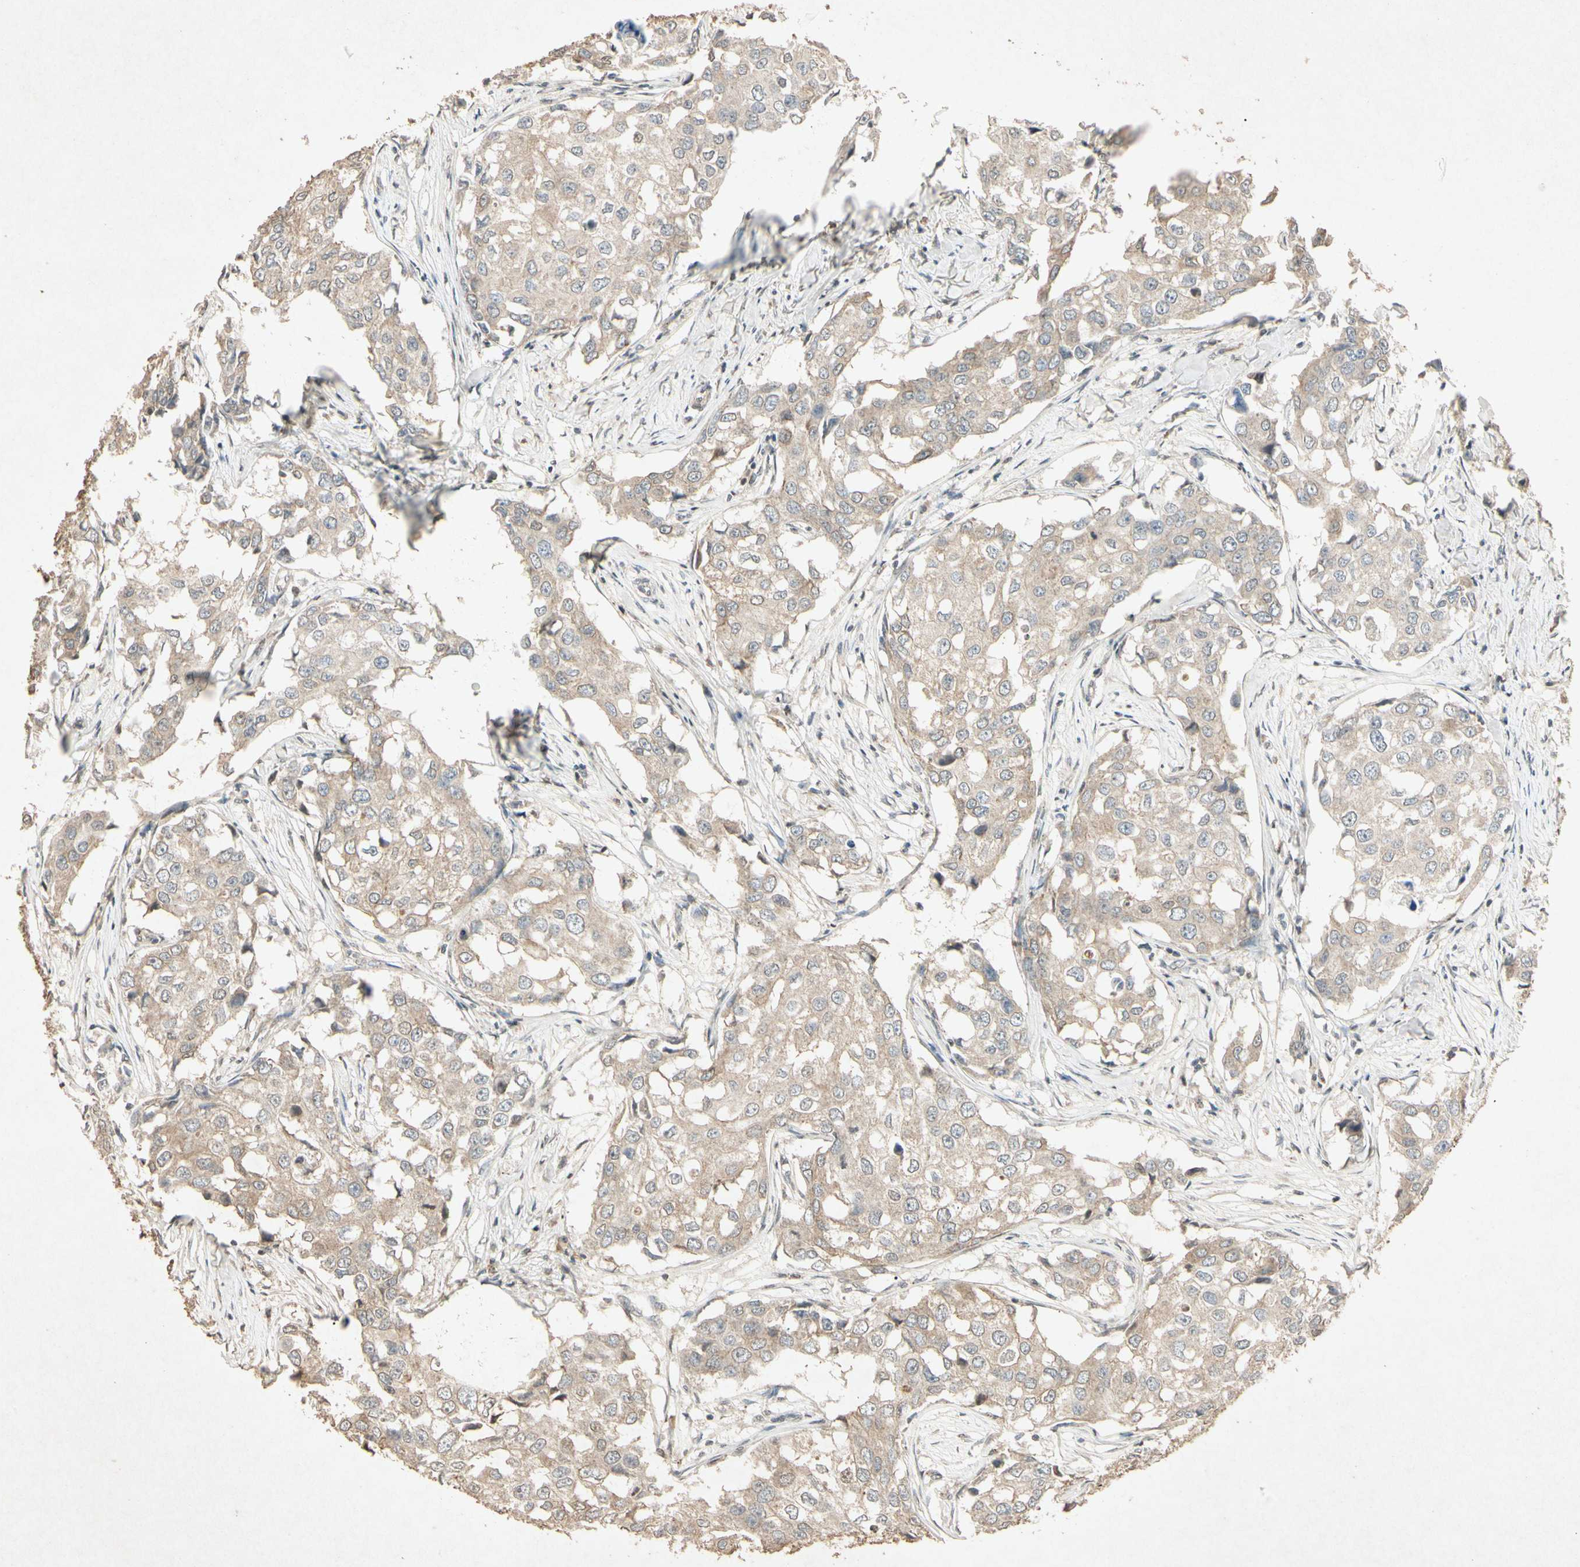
{"staining": {"intensity": "weak", "quantity": ">75%", "location": "cytoplasmic/membranous"}, "tissue": "breast cancer", "cell_type": "Tumor cells", "image_type": "cancer", "snomed": [{"axis": "morphology", "description": "Duct carcinoma"}, {"axis": "topography", "description": "Breast"}], "caption": "About >75% of tumor cells in human breast infiltrating ductal carcinoma display weak cytoplasmic/membranous protein staining as visualized by brown immunohistochemical staining.", "gene": "MSRB1", "patient": {"sex": "female", "age": 27}}